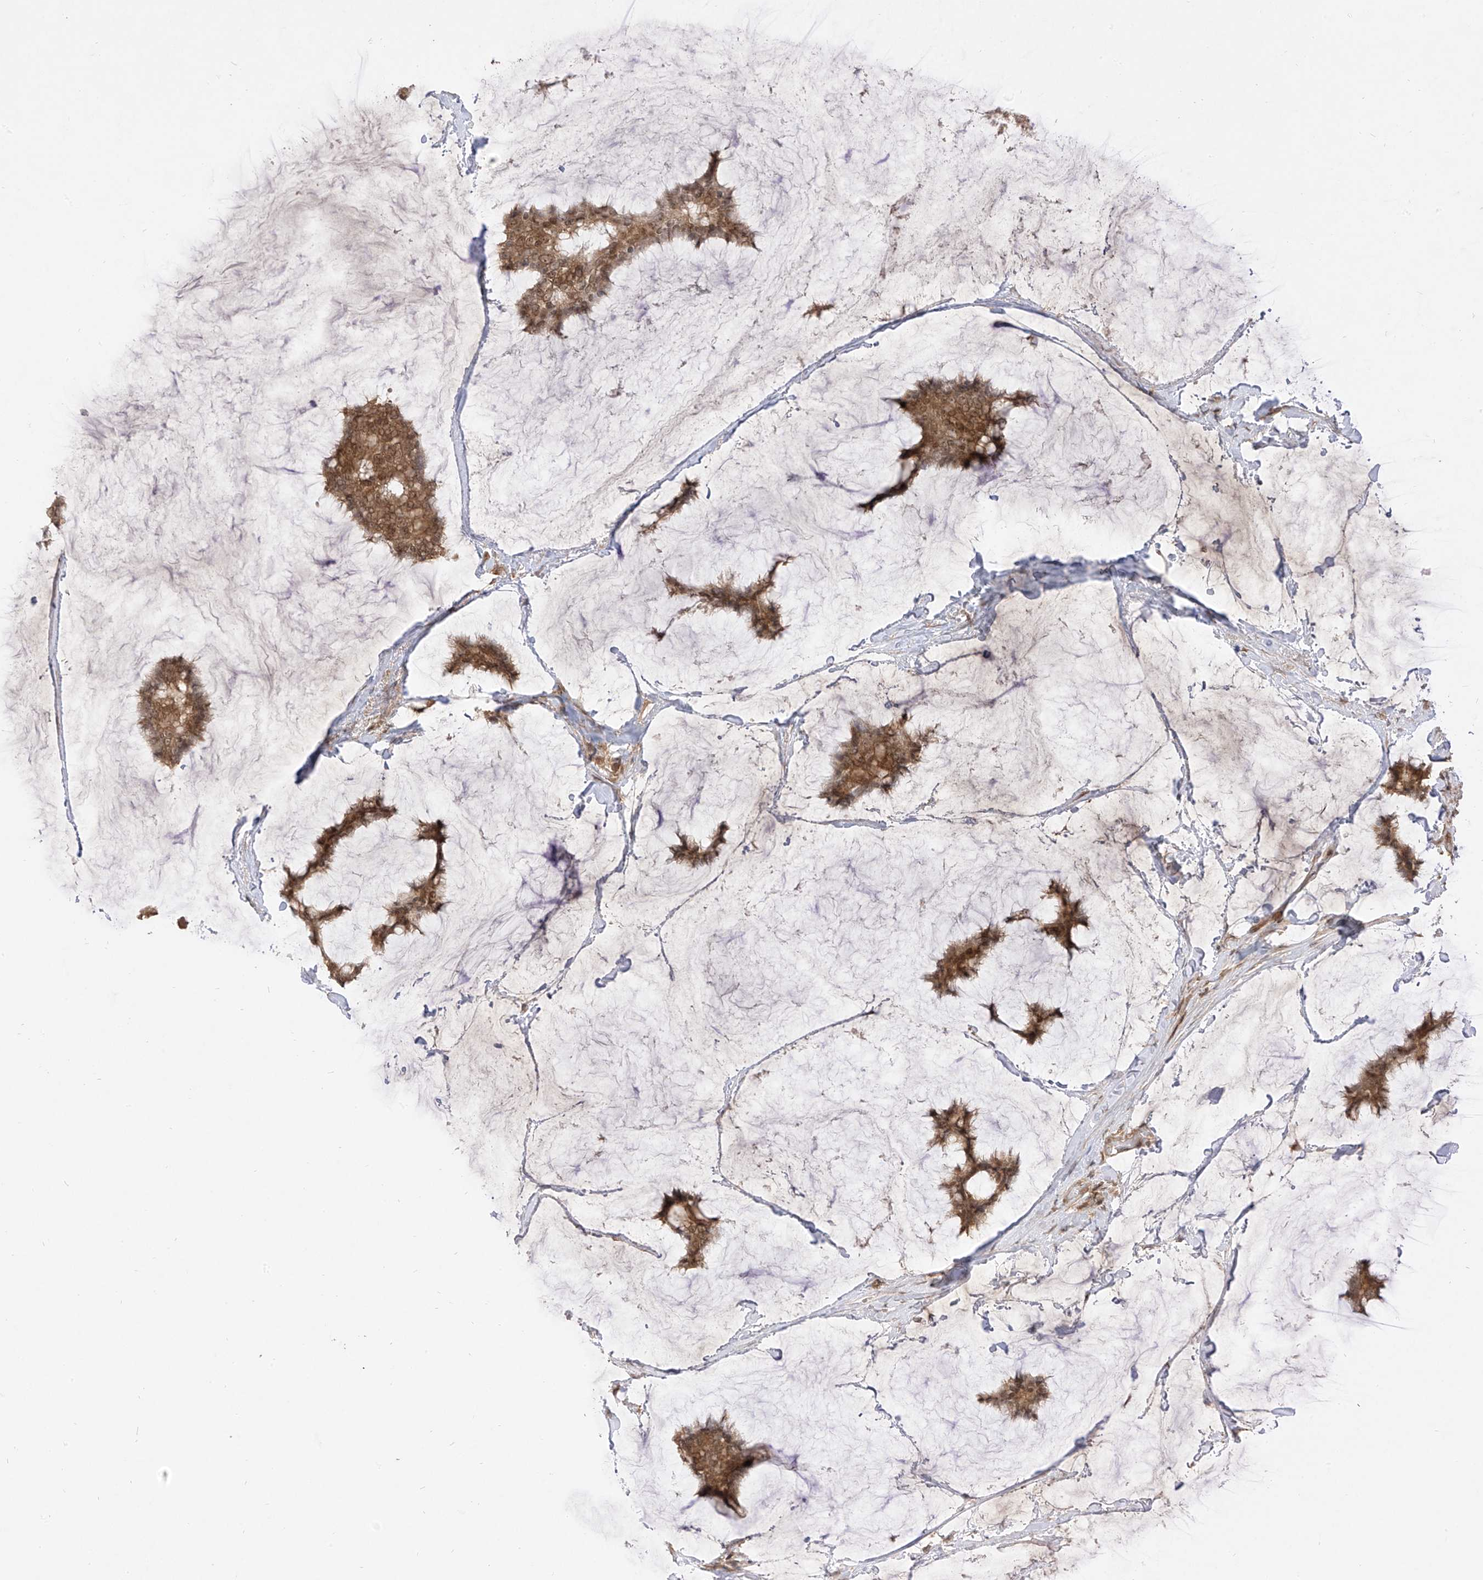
{"staining": {"intensity": "moderate", "quantity": ">75%", "location": "cytoplasmic/membranous,nuclear"}, "tissue": "breast cancer", "cell_type": "Tumor cells", "image_type": "cancer", "snomed": [{"axis": "morphology", "description": "Duct carcinoma"}, {"axis": "topography", "description": "Breast"}], "caption": "Intraductal carcinoma (breast) stained with a brown dye reveals moderate cytoplasmic/membranous and nuclear positive staining in about >75% of tumor cells.", "gene": "LCOR", "patient": {"sex": "female", "age": 93}}